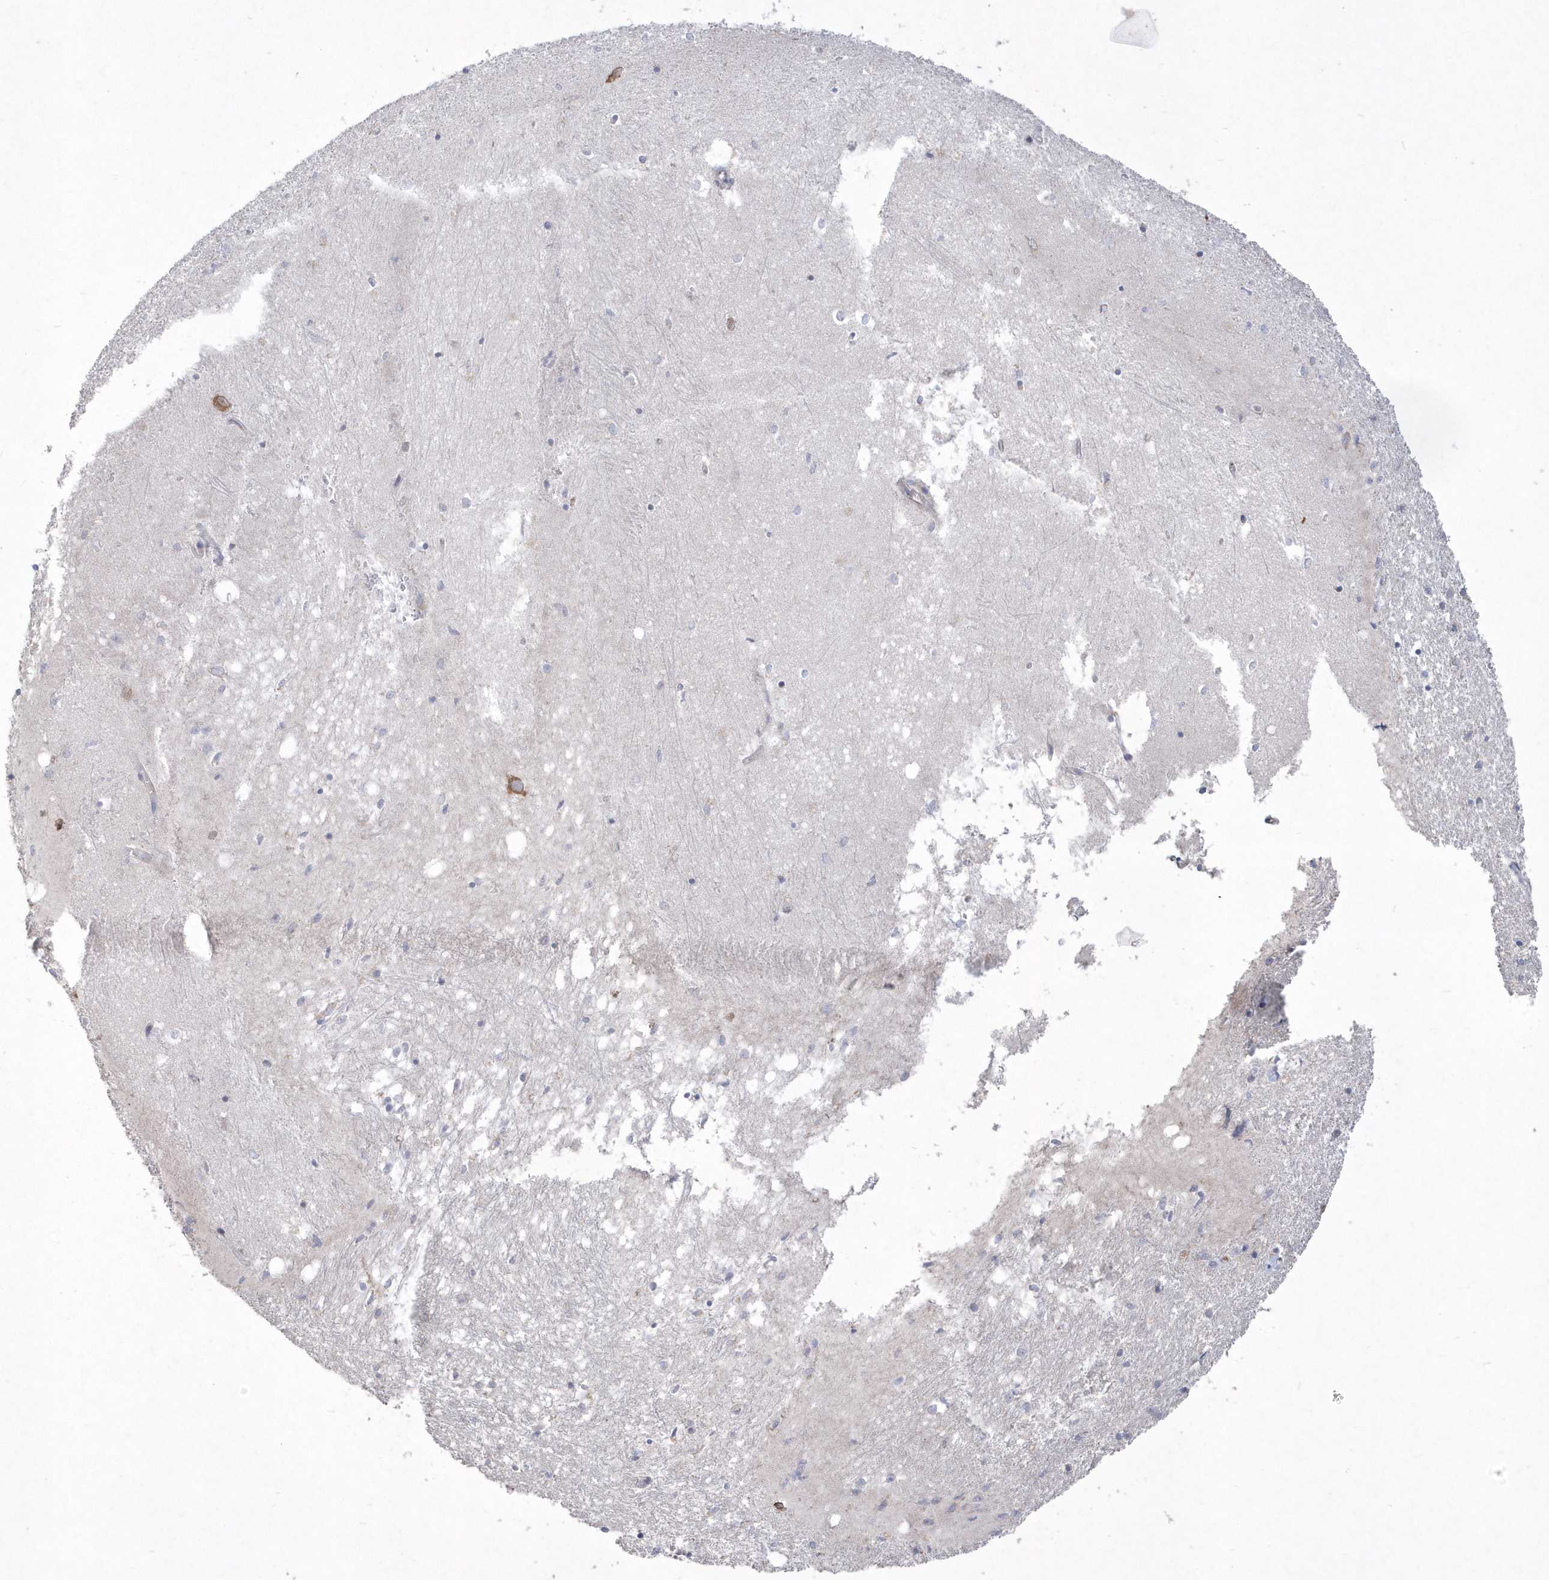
{"staining": {"intensity": "moderate", "quantity": "<25%", "location": "cytoplasmic/membranous"}, "tissue": "hippocampus", "cell_type": "Glial cells", "image_type": "normal", "snomed": [{"axis": "morphology", "description": "Normal tissue, NOS"}, {"axis": "topography", "description": "Hippocampus"}], "caption": "A brown stain labels moderate cytoplasmic/membranous positivity of a protein in glial cells of normal human hippocampus.", "gene": "DGAT1", "patient": {"sex": "female", "age": 64}}